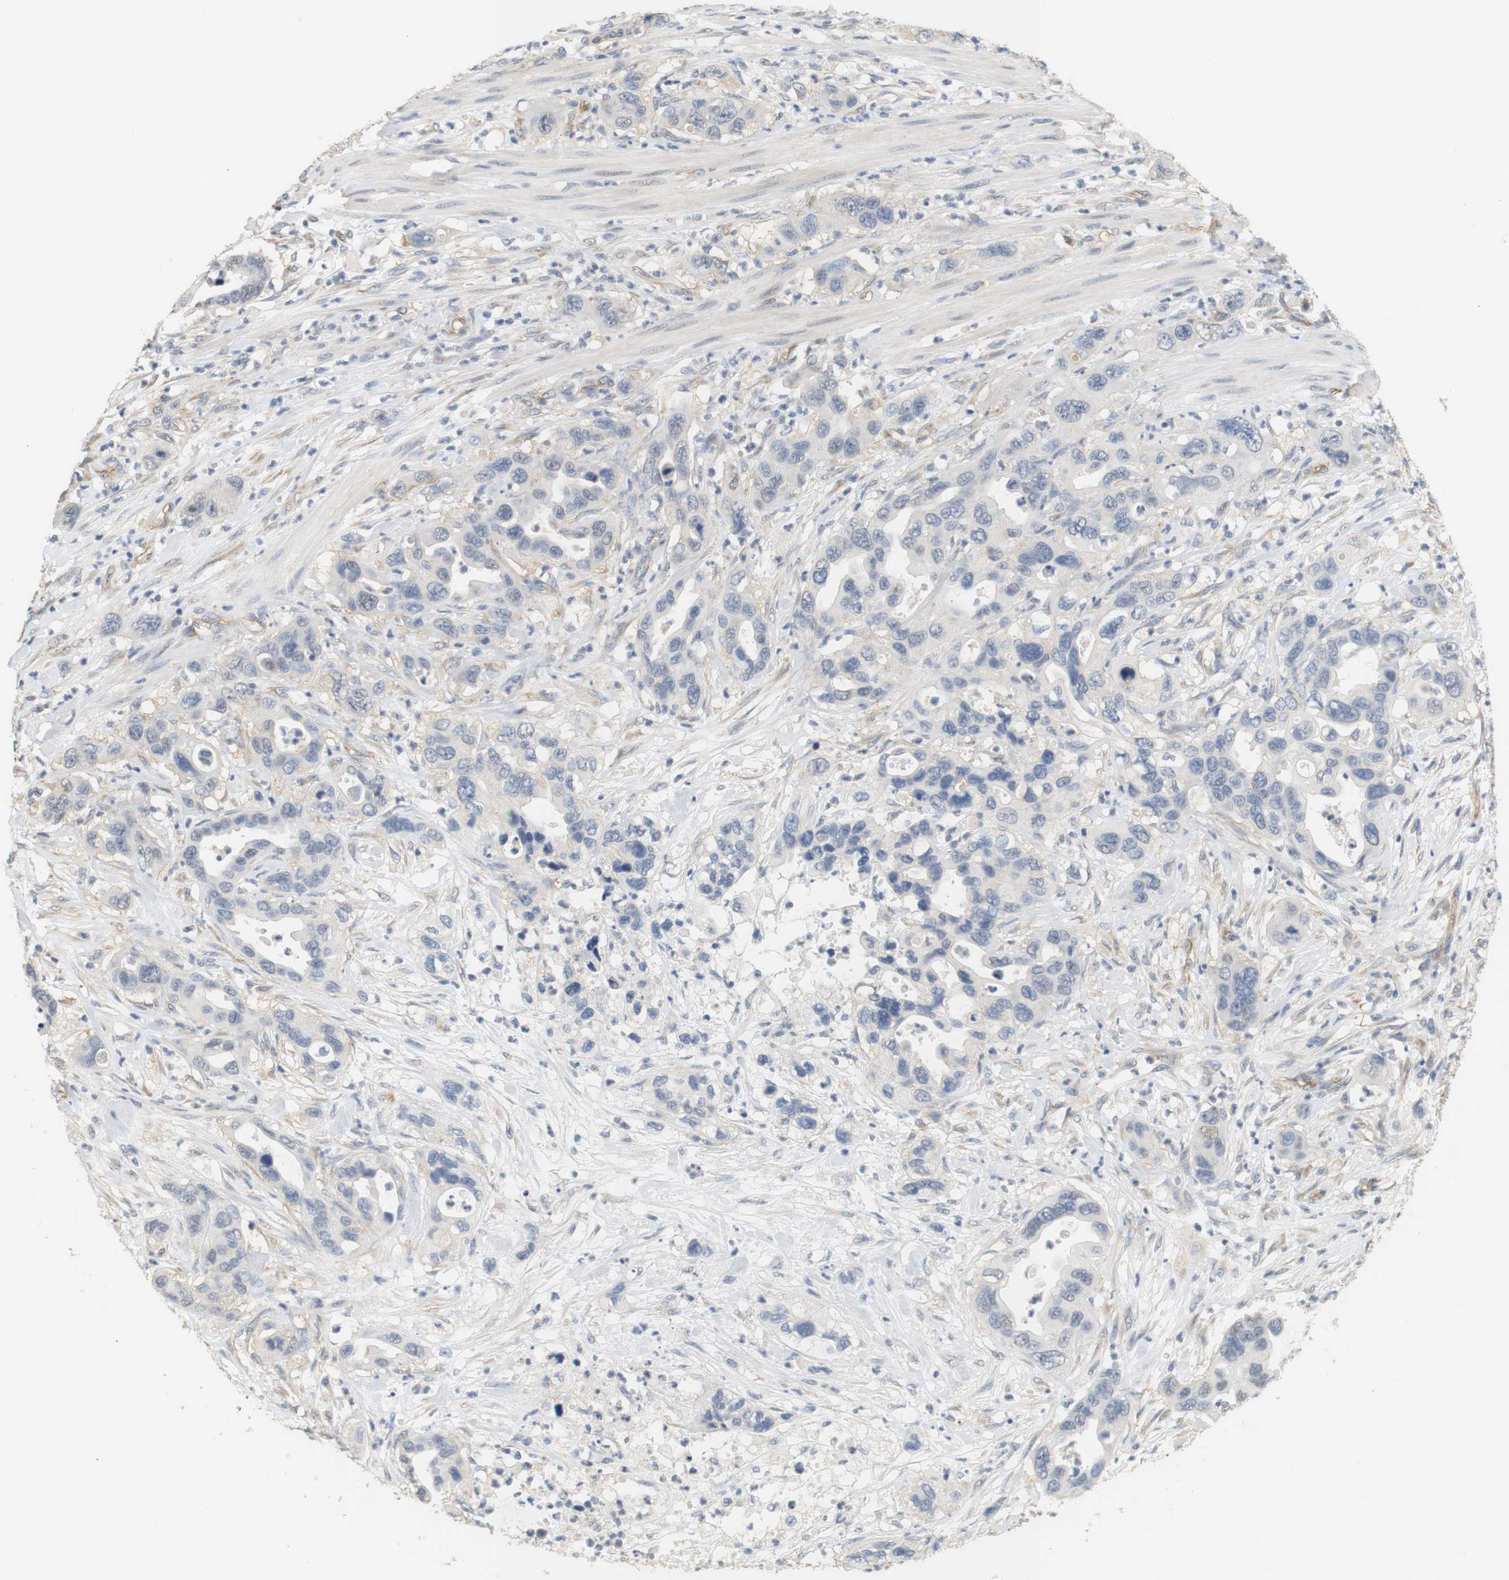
{"staining": {"intensity": "negative", "quantity": "none", "location": "none"}, "tissue": "pancreatic cancer", "cell_type": "Tumor cells", "image_type": "cancer", "snomed": [{"axis": "morphology", "description": "Adenocarcinoma, NOS"}, {"axis": "topography", "description": "Pancreas"}], "caption": "Tumor cells are negative for brown protein staining in pancreatic cancer (adenocarcinoma). The staining is performed using DAB brown chromogen with nuclei counter-stained in using hematoxylin.", "gene": "OSR1", "patient": {"sex": "female", "age": 71}}